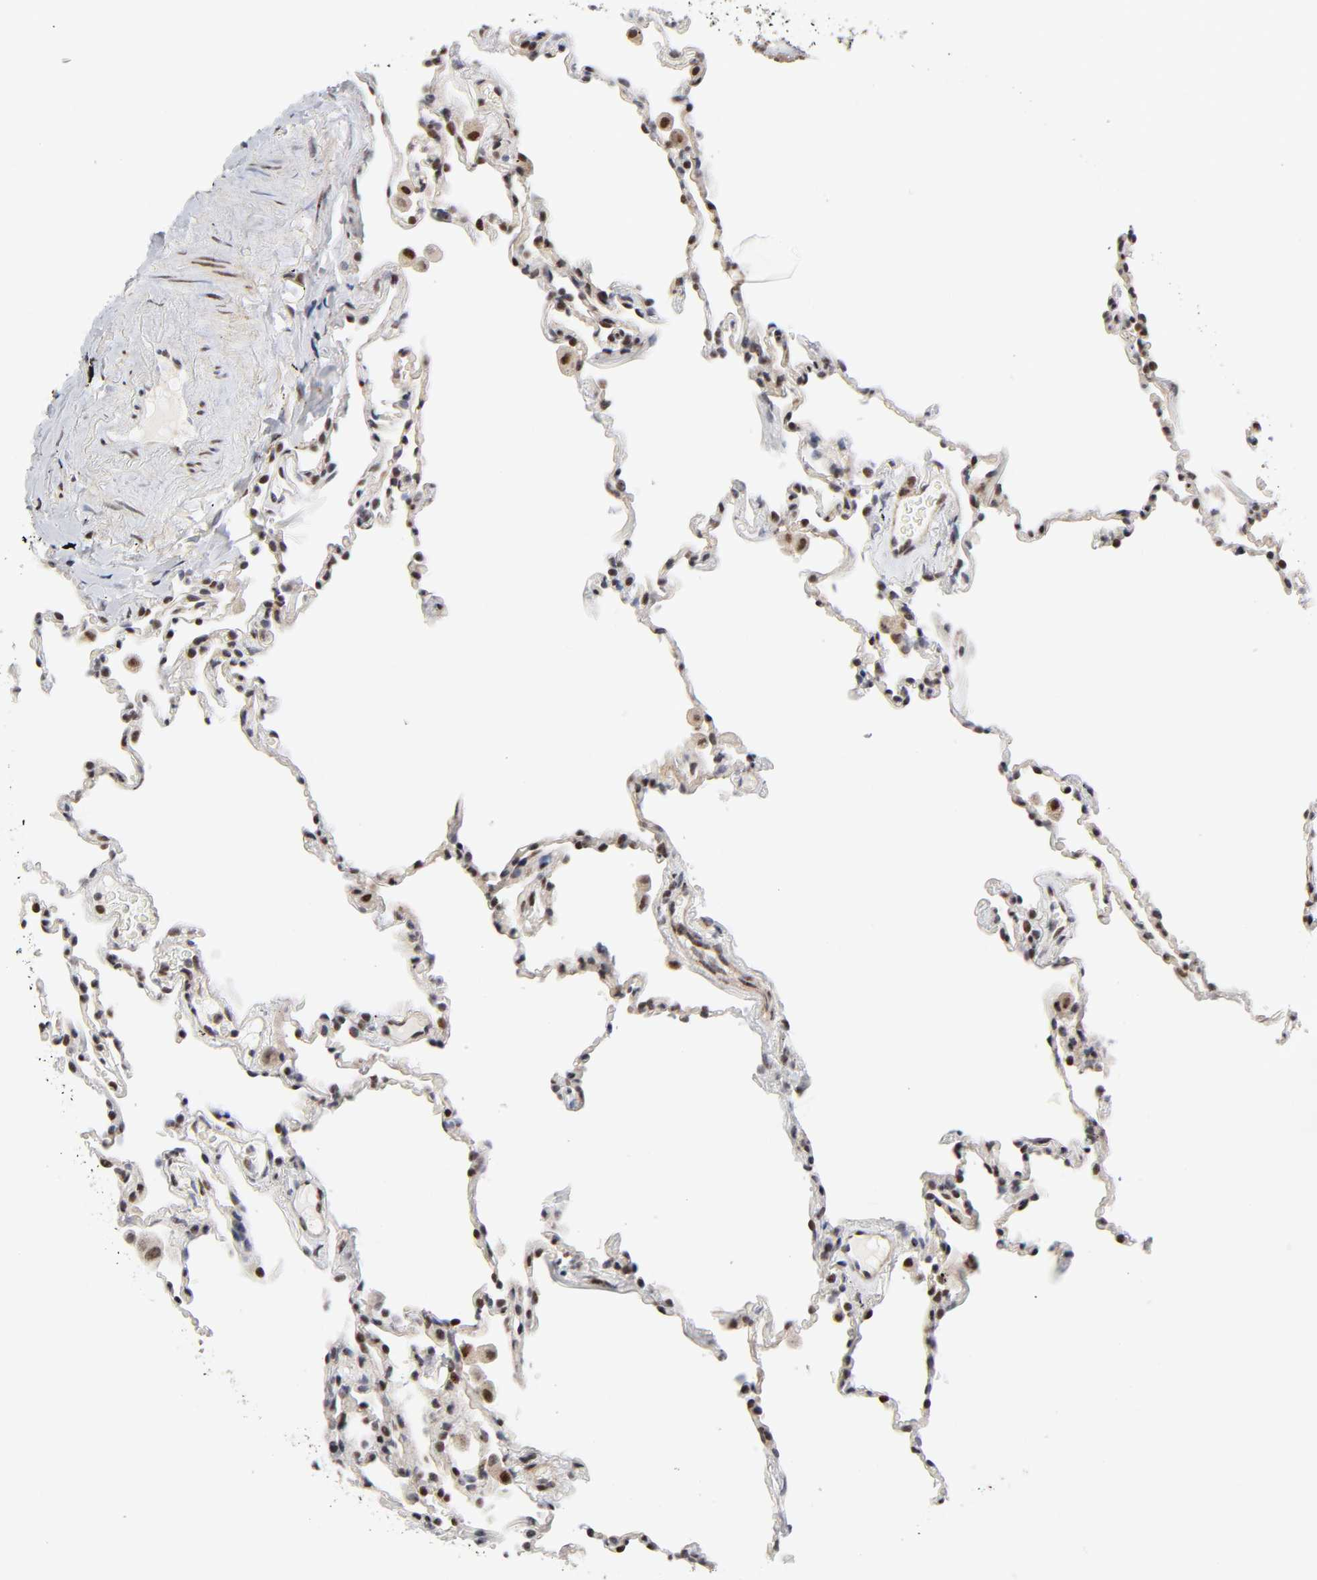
{"staining": {"intensity": "strong", "quantity": "25%-75%", "location": "nuclear"}, "tissue": "lung", "cell_type": "Alveolar cells", "image_type": "normal", "snomed": [{"axis": "morphology", "description": "Normal tissue, NOS"}, {"axis": "morphology", "description": "Soft tissue tumor metastatic"}, {"axis": "topography", "description": "Lung"}], "caption": "Immunohistochemistry (IHC) (DAB (3,3'-diaminobenzidine)) staining of unremarkable human lung displays strong nuclear protein staining in about 25%-75% of alveolar cells. Nuclei are stained in blue.", "gene": "STK38", "patient": {"sex": "male", "age": 59}}